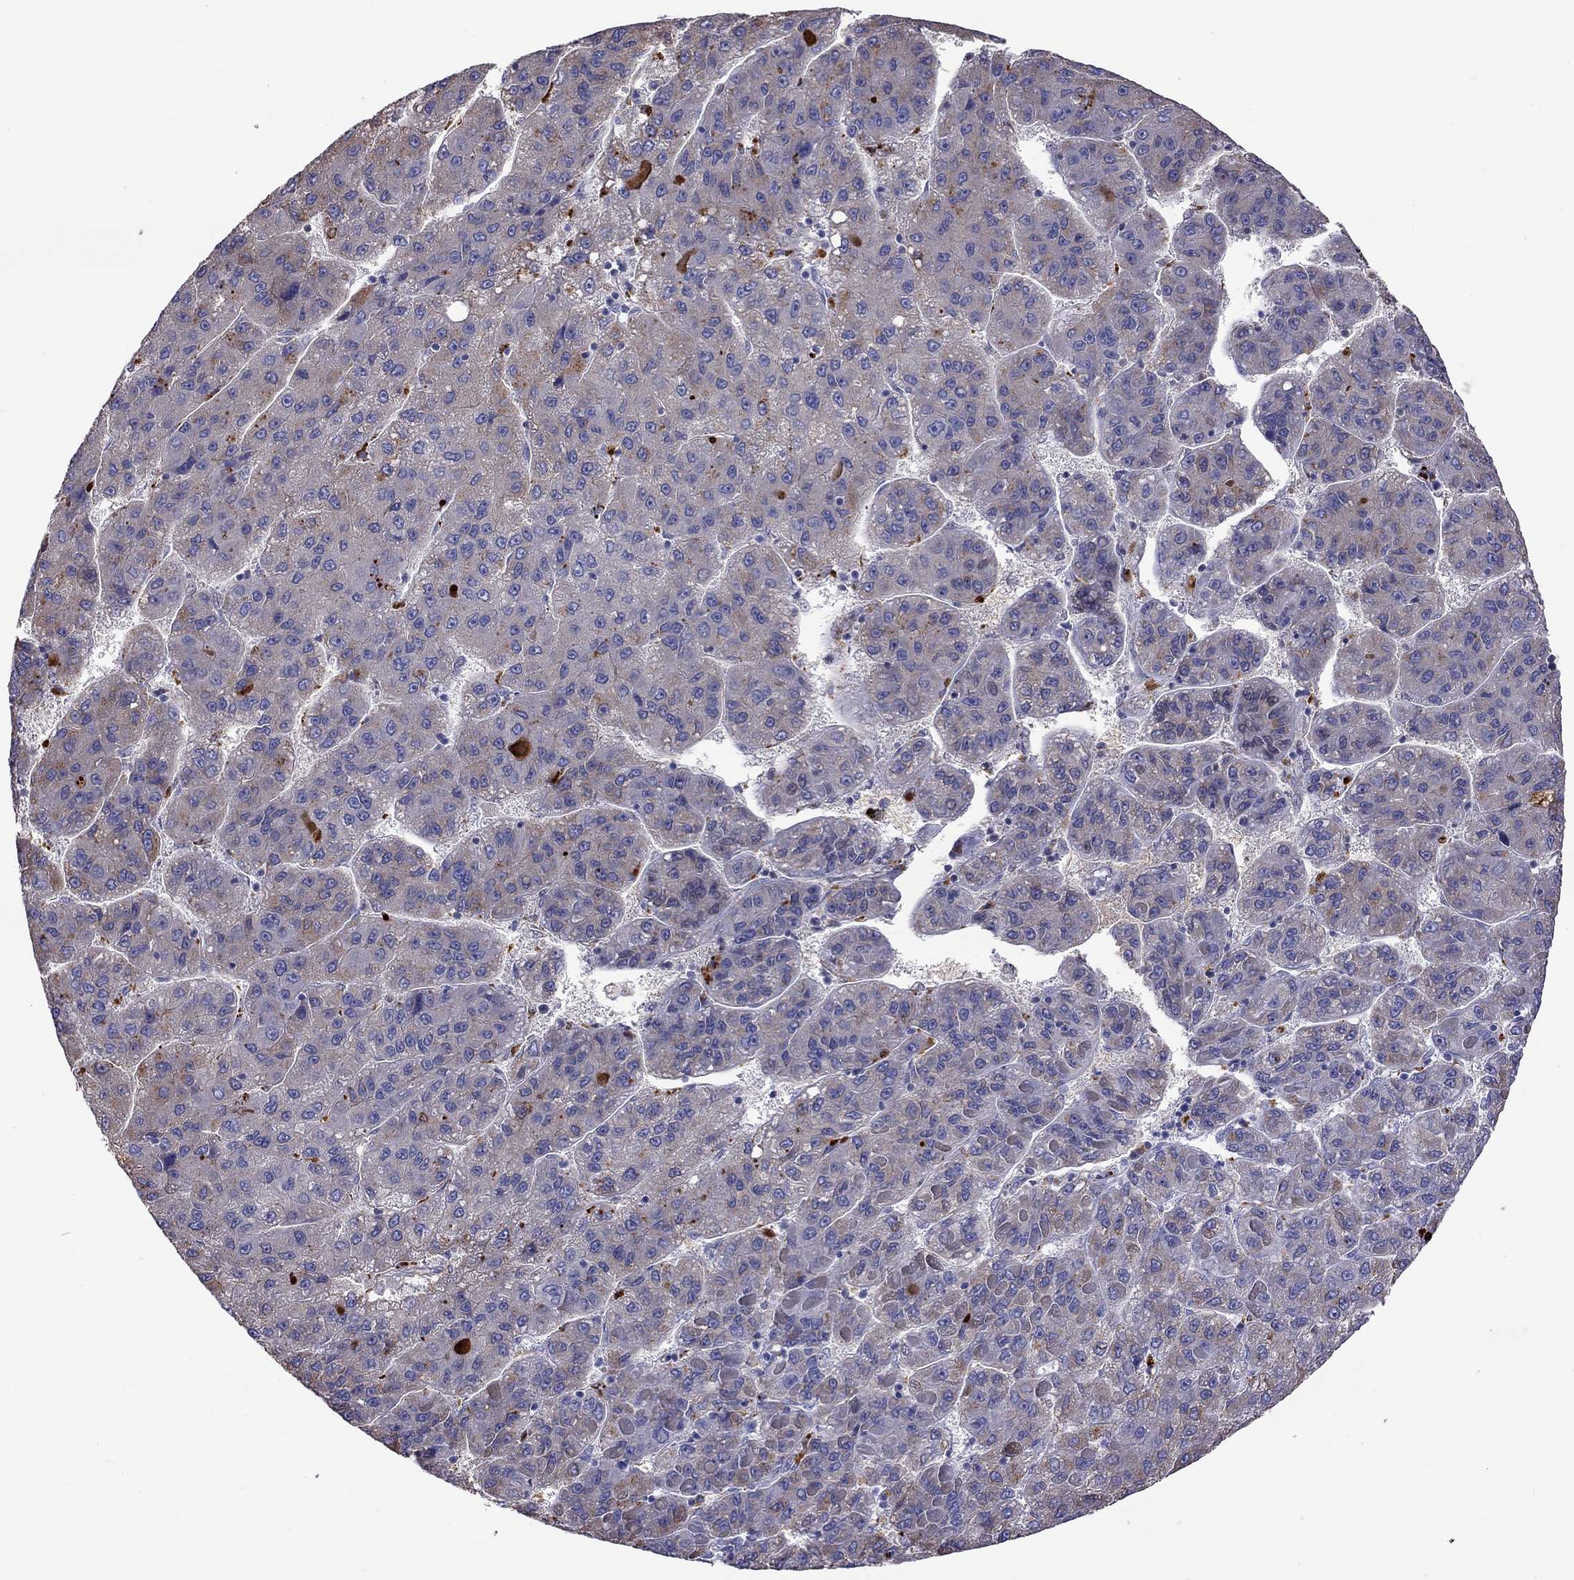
{"staining": {"intensity": "moderate", "quantity": "25%-75%", "location": "cytoplasmic/membranous"}, "tissue": "liver cancer", "cell_type": "Tumor cells", "image_type": "cancer", "snomed": [{"axis": "morphology", "description": "Carcinoma, Hepatocellular, NOS"}, {"axis": "topography", "description": "Liver"}], "caption": "Brown immunohistochemical staining in human liver cancer (hepatocellular carcinoma) exhibits moderate cytoplasmic/membranous positivity in approximately 25%-75% of tumor cells.", "gene": "SERPINA3", "patient": {"sex": "female", "age": 82}}